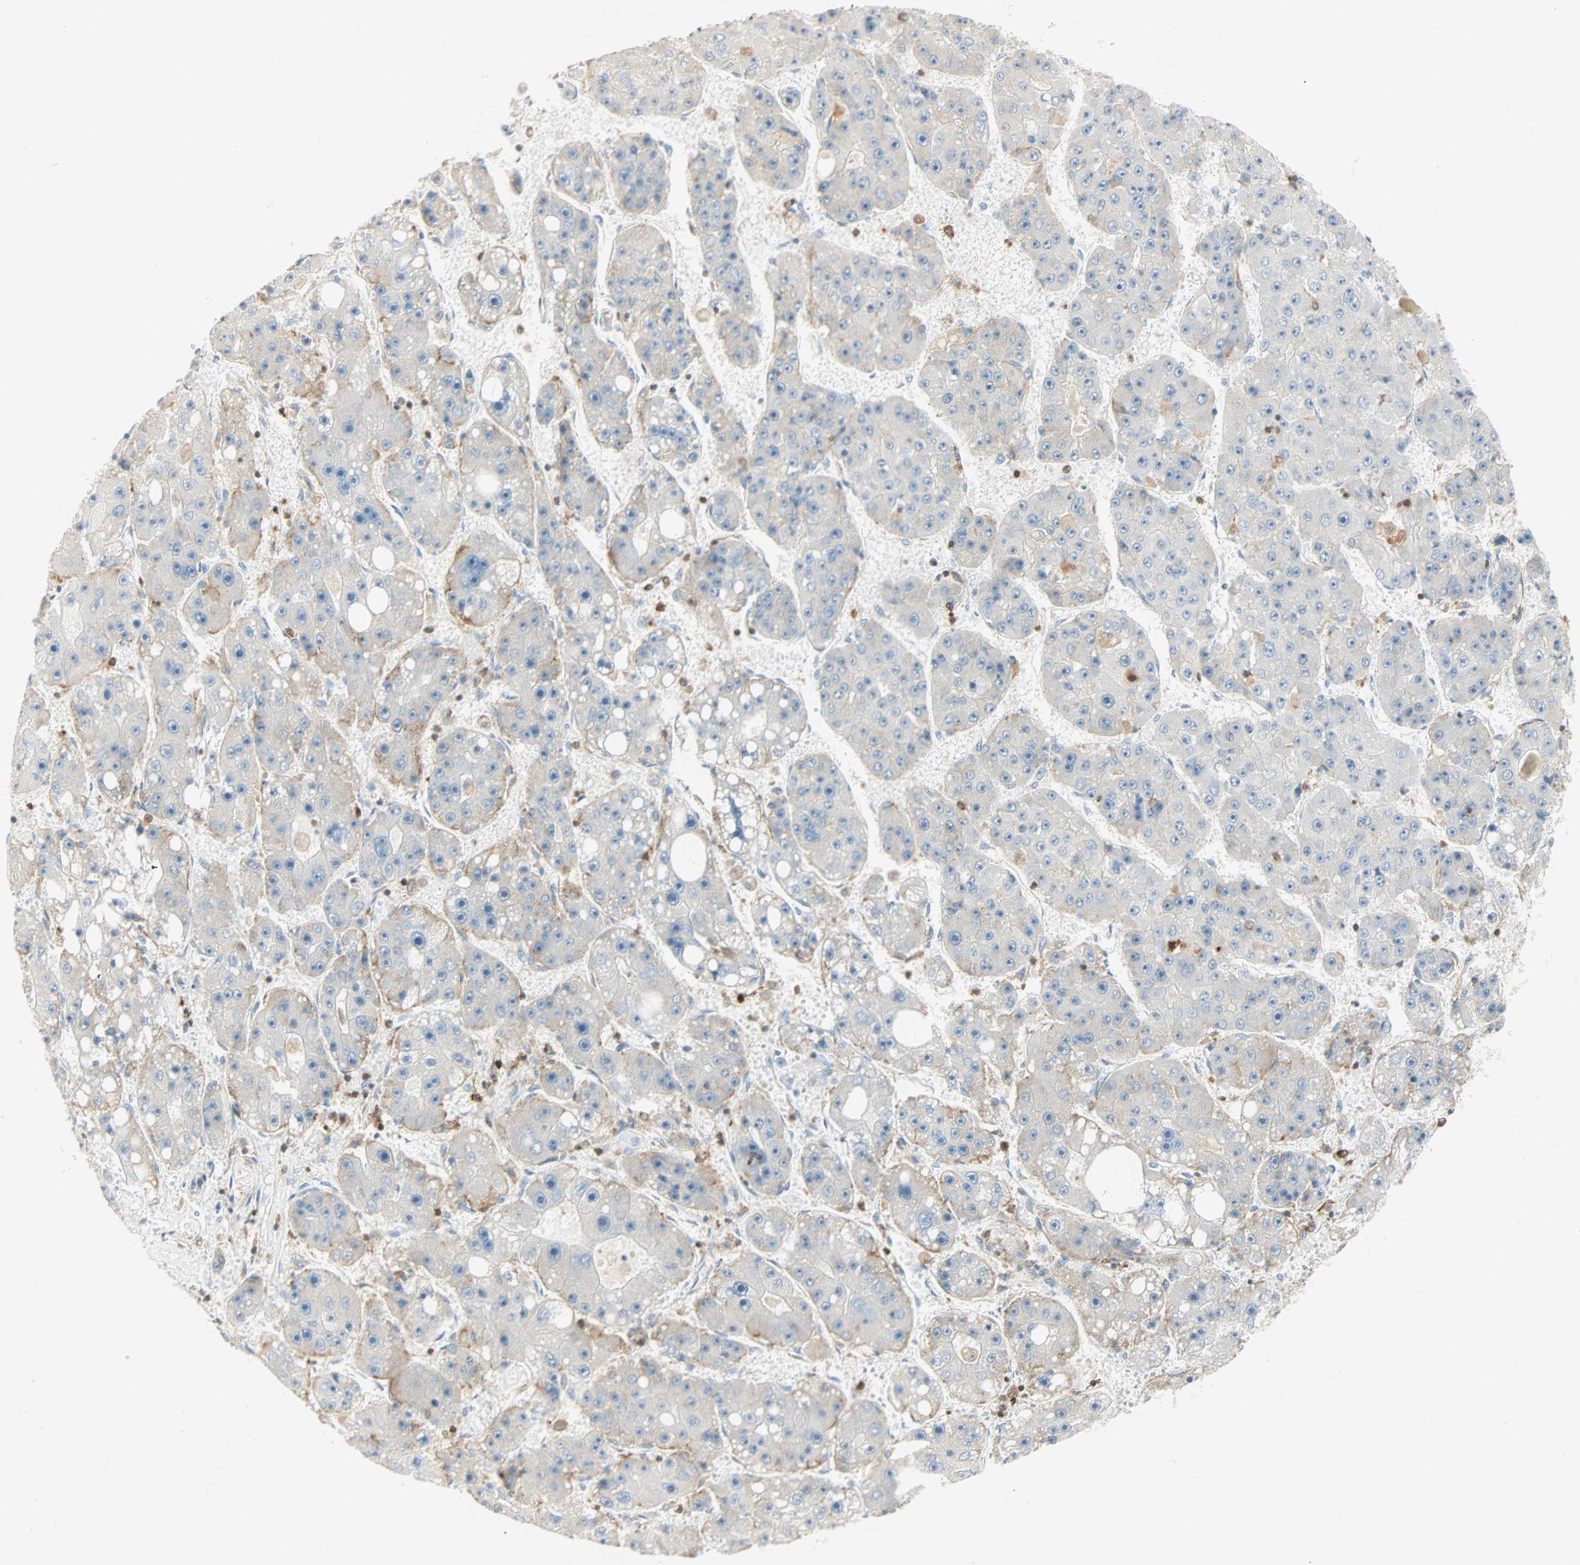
{"staining": {"intensity": "weak", "quantity": "<25%", "location": "cytoplasmic/membranous"}, "tissue": "liver cancer", "cell_type": "Tumor cells", "image_type": "cancer", "snomed": [{"axis": "morphology", "description": "Carcinoma, Hepatocellular, NOS"}, {"axis": "topography", "description": "Liver"}], "caption": "Protein analysis of liver cancer (hepatocellular carcinoma) displays no significant staining in tumor cells.", "gene": "FMNL1", "patient": {"sex": "female", "age": 61}}